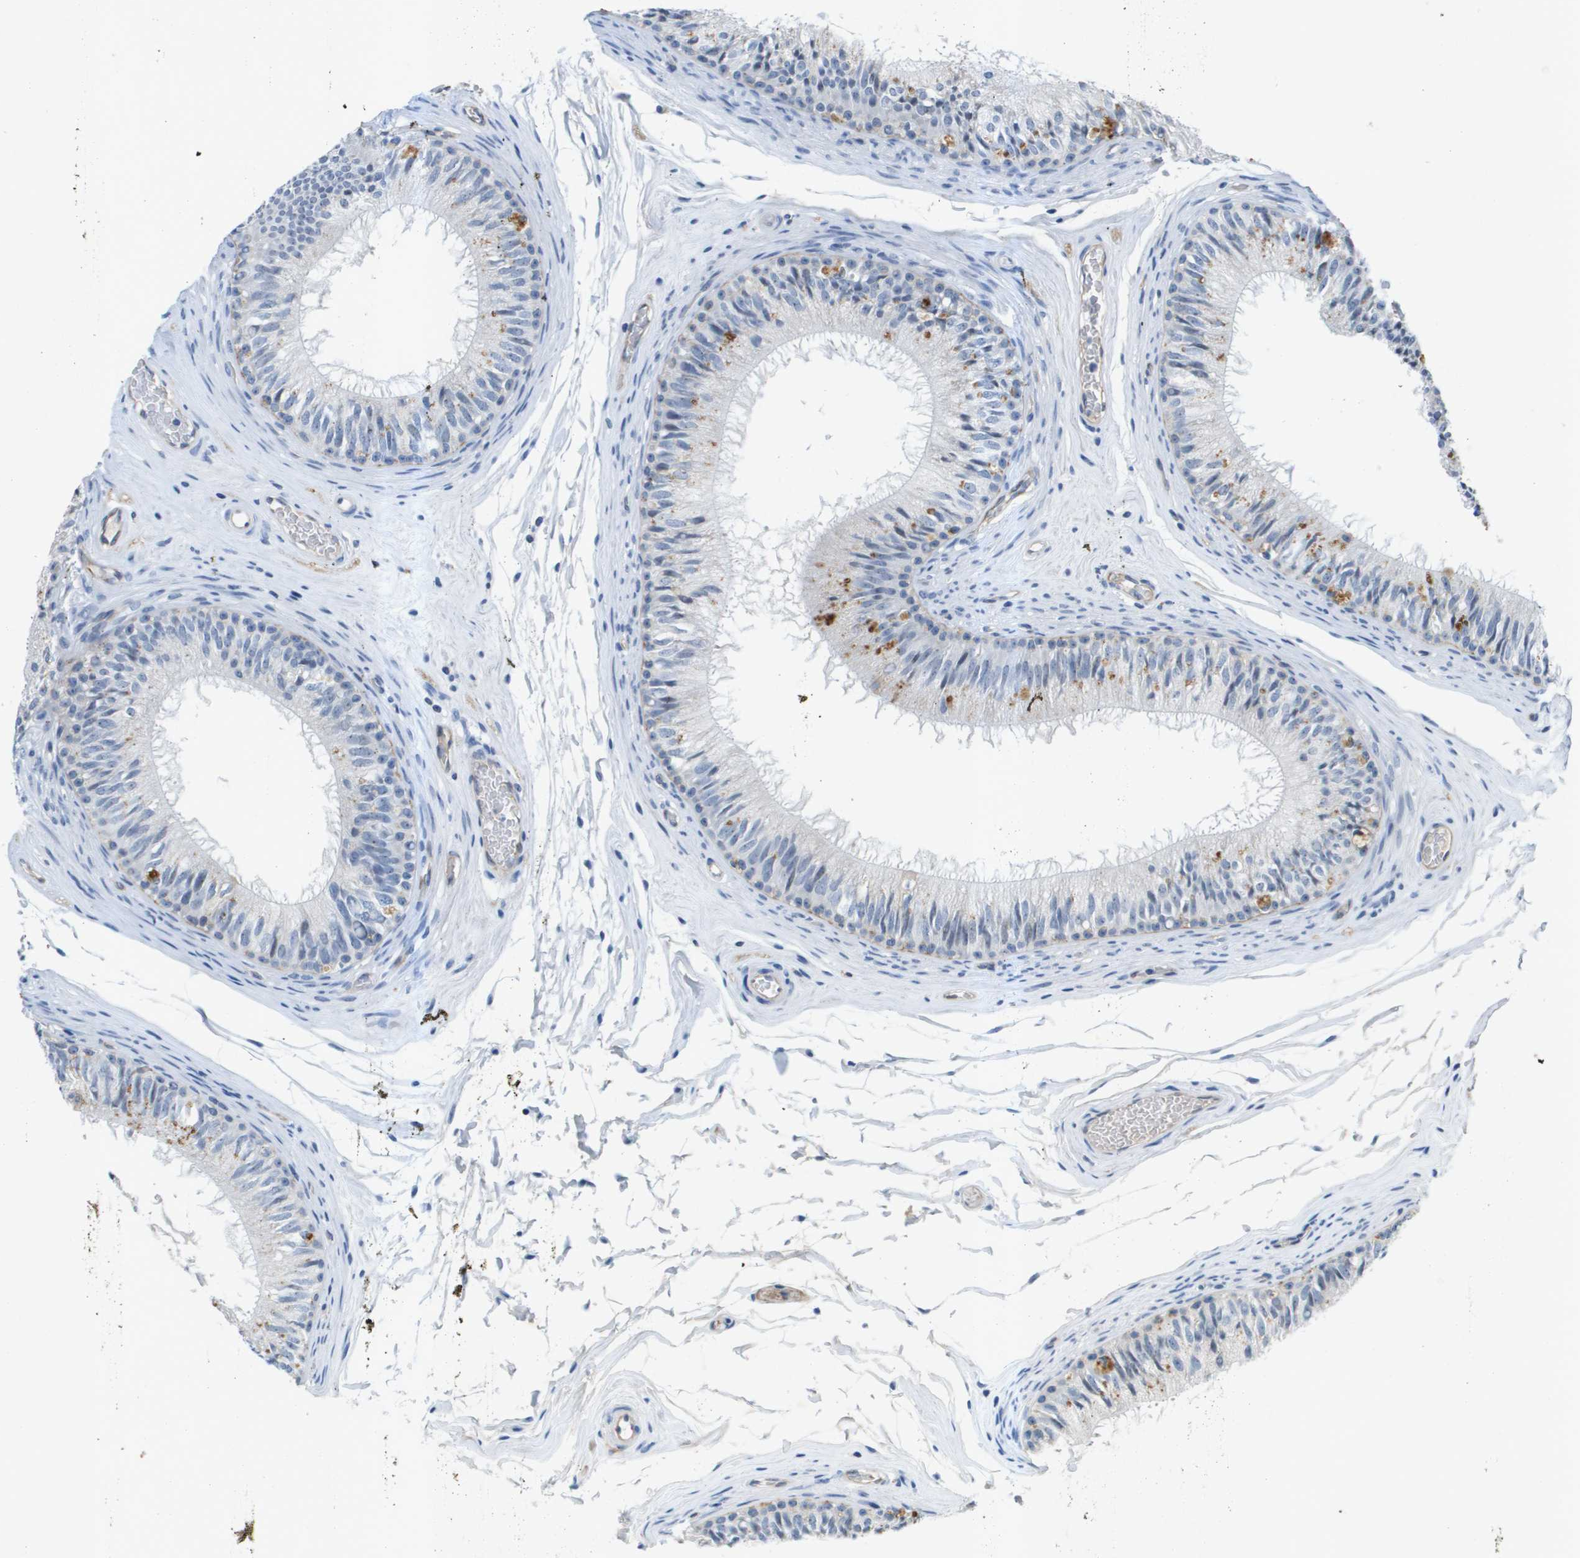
{"staining": {"intensity": "moderate", "quantity": "<25%", "location": "cytoplasmic/membranous"}, "tissue": "epididymis", "cell_type": "Glandular cells", "image_type": "normal", "snomed": [{"axis": "morphology", "description": "Normal tissue, NOS"}, {"axis": "topography", "description": "Testis"}, {"axis": "topography", "description": "Epididymis"}], "caption": "IHC (DAB (3,3'-diaminobenzidine)) staining of benign epididymis demonstrates moderate cytoplasmic/membranous protein expression in approximately <25% of glandular cells.", "gene": "ITGA6", "patient": {"sex": "male", "age": 36}}